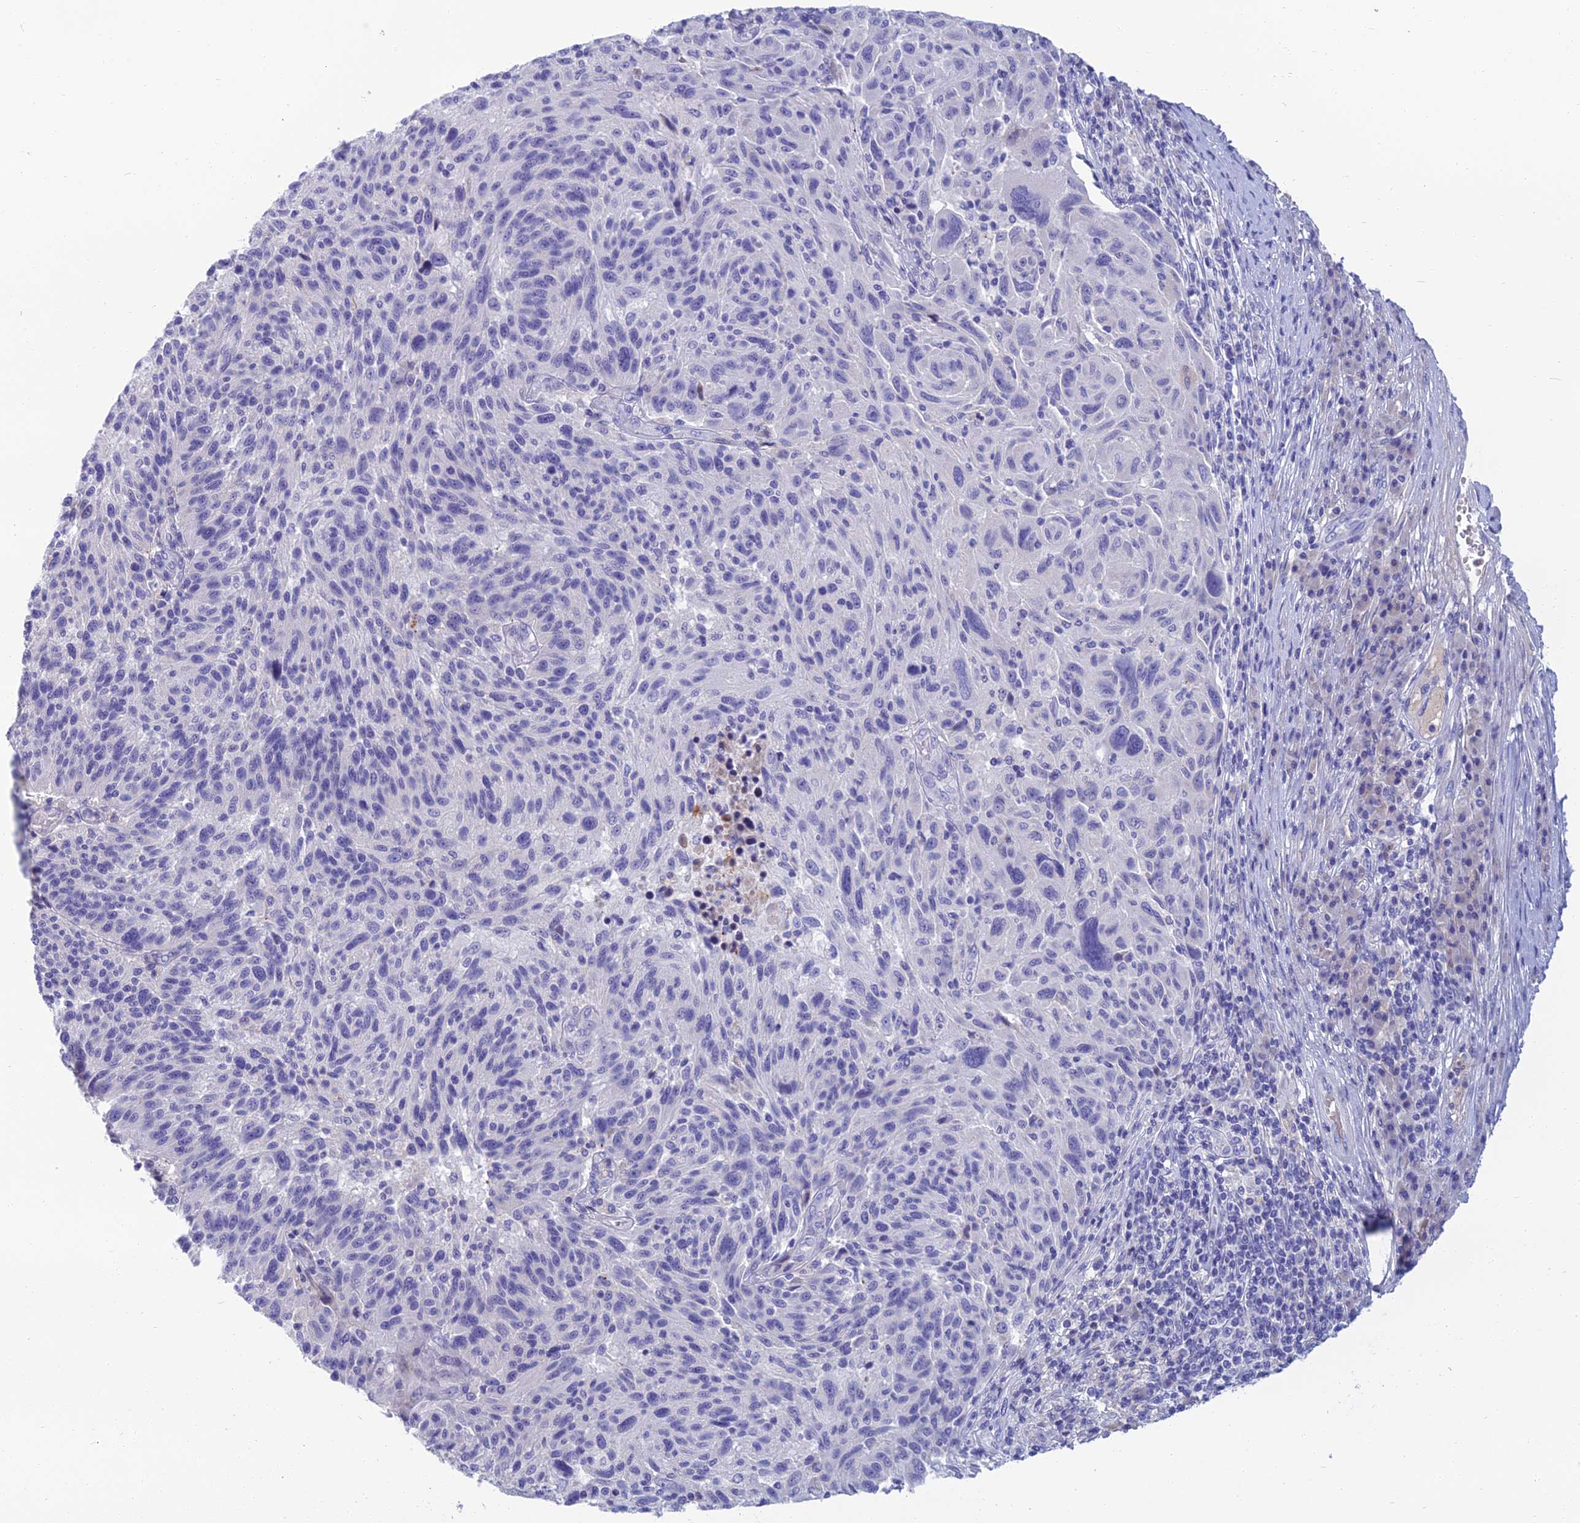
{"staining": {"intensity": "negative", "quantity": "none", "location": "none"}, "tissue": "melanoma", "cell_type": "Tumor cells", "image_type": "cancer", "snomed": [{"axis": "morphology", "description": "Malignant melanoma, NOS"}, {"axis": "topography", "description": "Skin"}], "caption": "Immunohistochemistry of human melanoma reveals no staining in tumor cells. (Brightfield microscopy of DAB (3,3'-diaminobenzidine) immunohistochemistry (IHC) at high magnification).", "gene": "SPTLC3", "patient": {"sex": "male", "age": 53}}